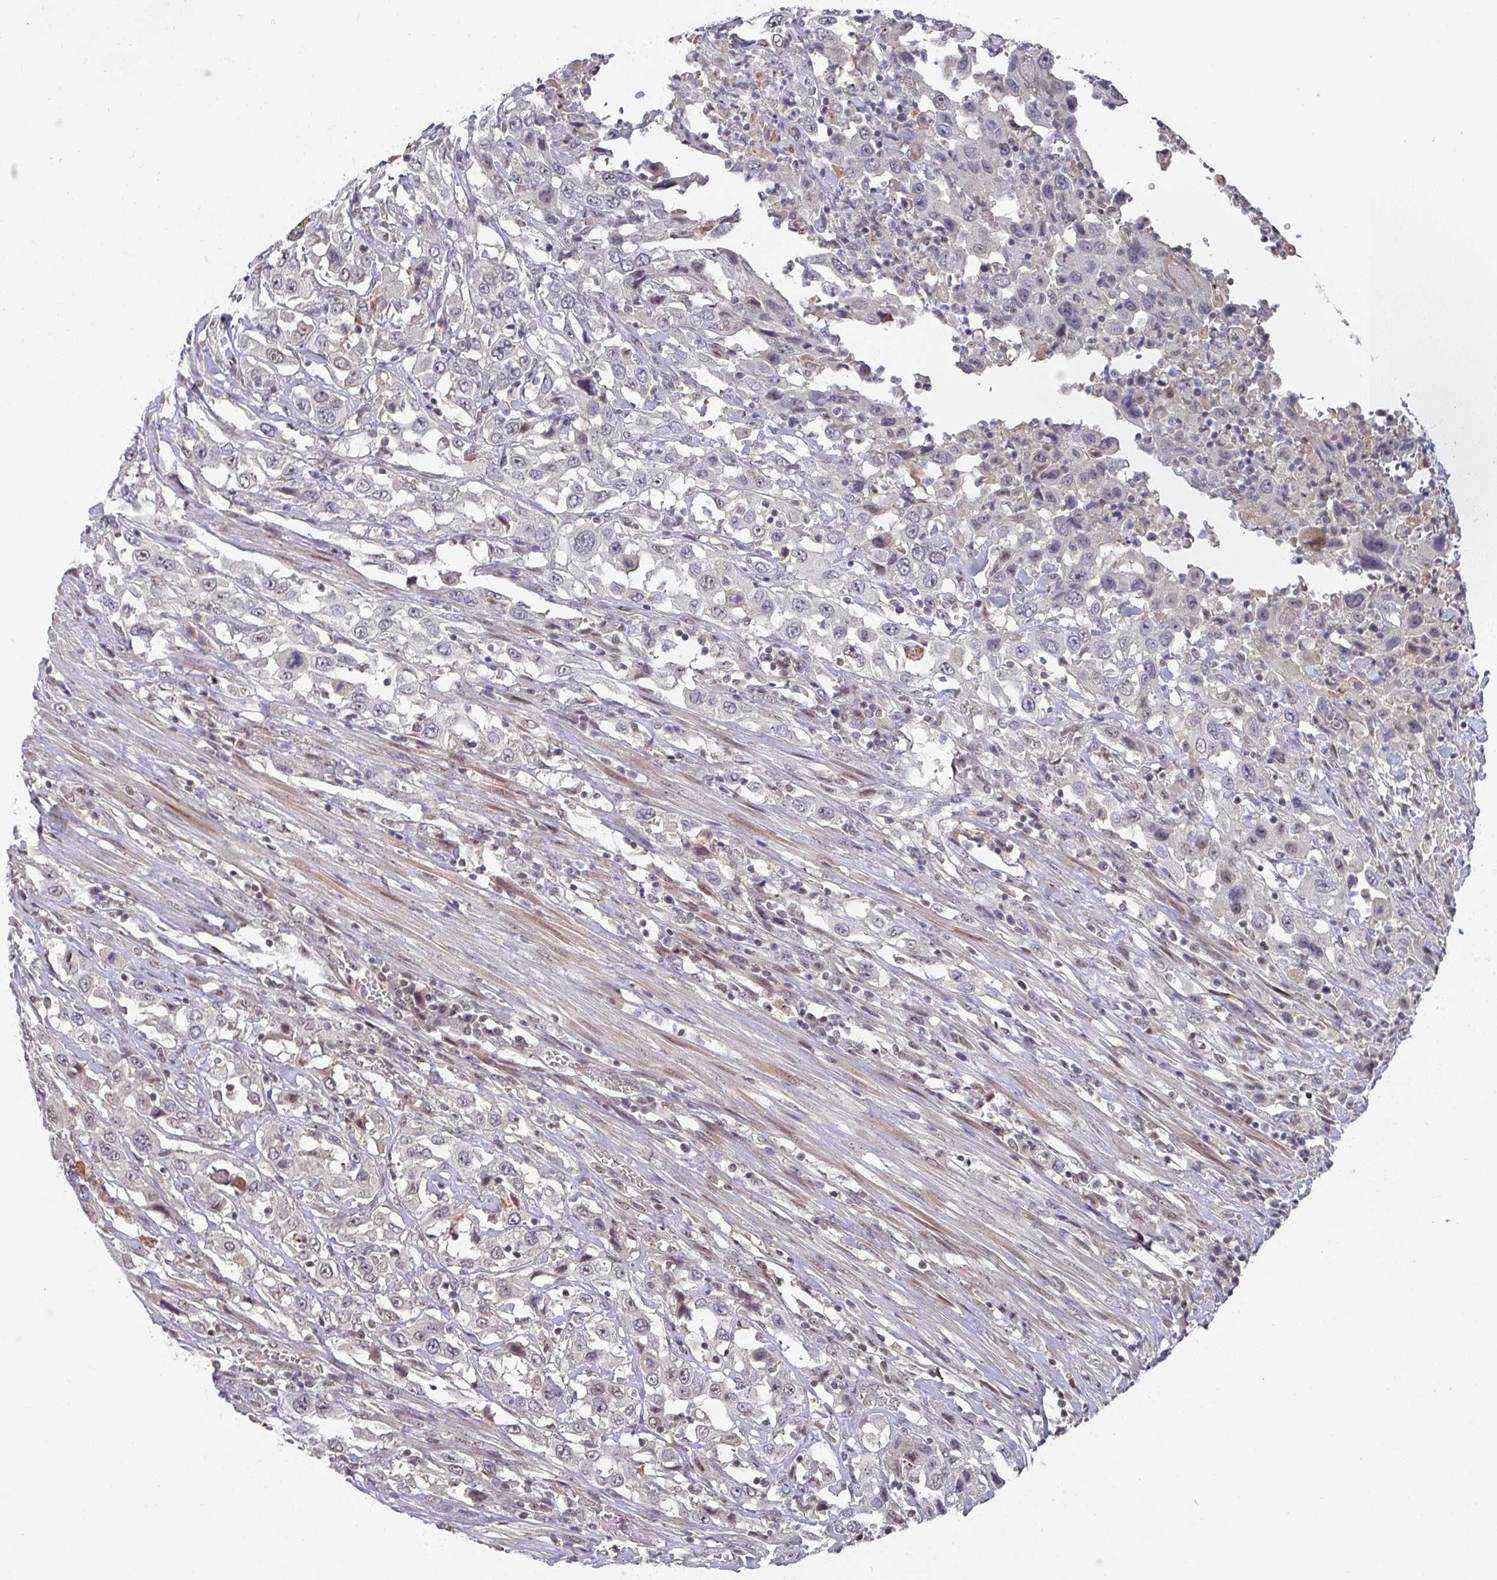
{"staining": {"intensity": "negative", "quantity": "none", "location": "none"}, "tissue": "urothelial cancer", "cell_type": "Tumor cells", "image_type": "cancer", "snomed": [{"axis": "morphology", "description": "Urothelial carcinoma, High grade"}, {"axis": "topography", "description": "Urinary bladder"}], "caption": "There is no significant expression in tumor cells of urothelial cancer.", "gene": "ZNF654", "patient": {"sex": "male", "age": 61}}